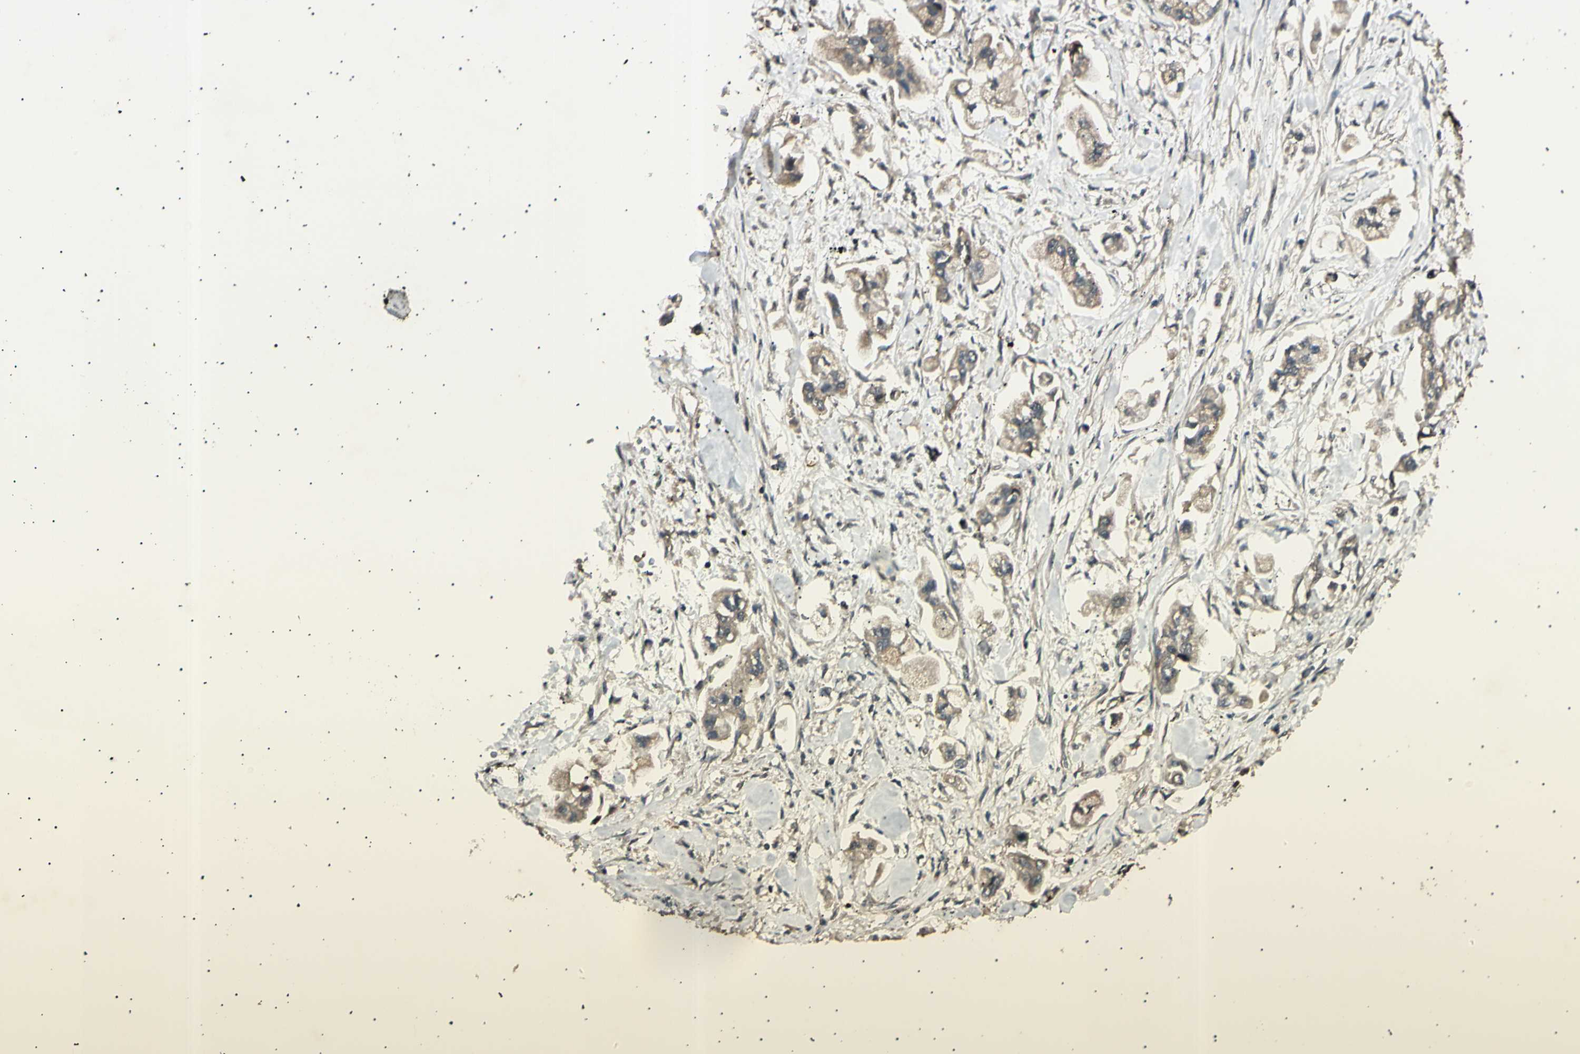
{"staining": {"intensity": "weak", "quantity": ">75%", "location": "cytoplasmic/membranous"}, "tissue": "stomach cancer", "cell_type": "Tumor cells", "image_type": "cancer", "snomed": [{"axis": "morphology", "description": "Adenocarcinoma, NOS"}, {"axis": "topography", "description": "Stomach"}], "caption": "Tumor cells display low levels of weak cytoplasmic/membranous positivity in about >75% of cells in human adenocarcinoma (stomach). (Stains: DAB (3,3'-diaminobenzidine) in brown, nuclei in blue, Microscopy: brightfield microscopy at high magnification).", "gene": "NUAK2", "patient": {"sex": "male", "age": 62}}